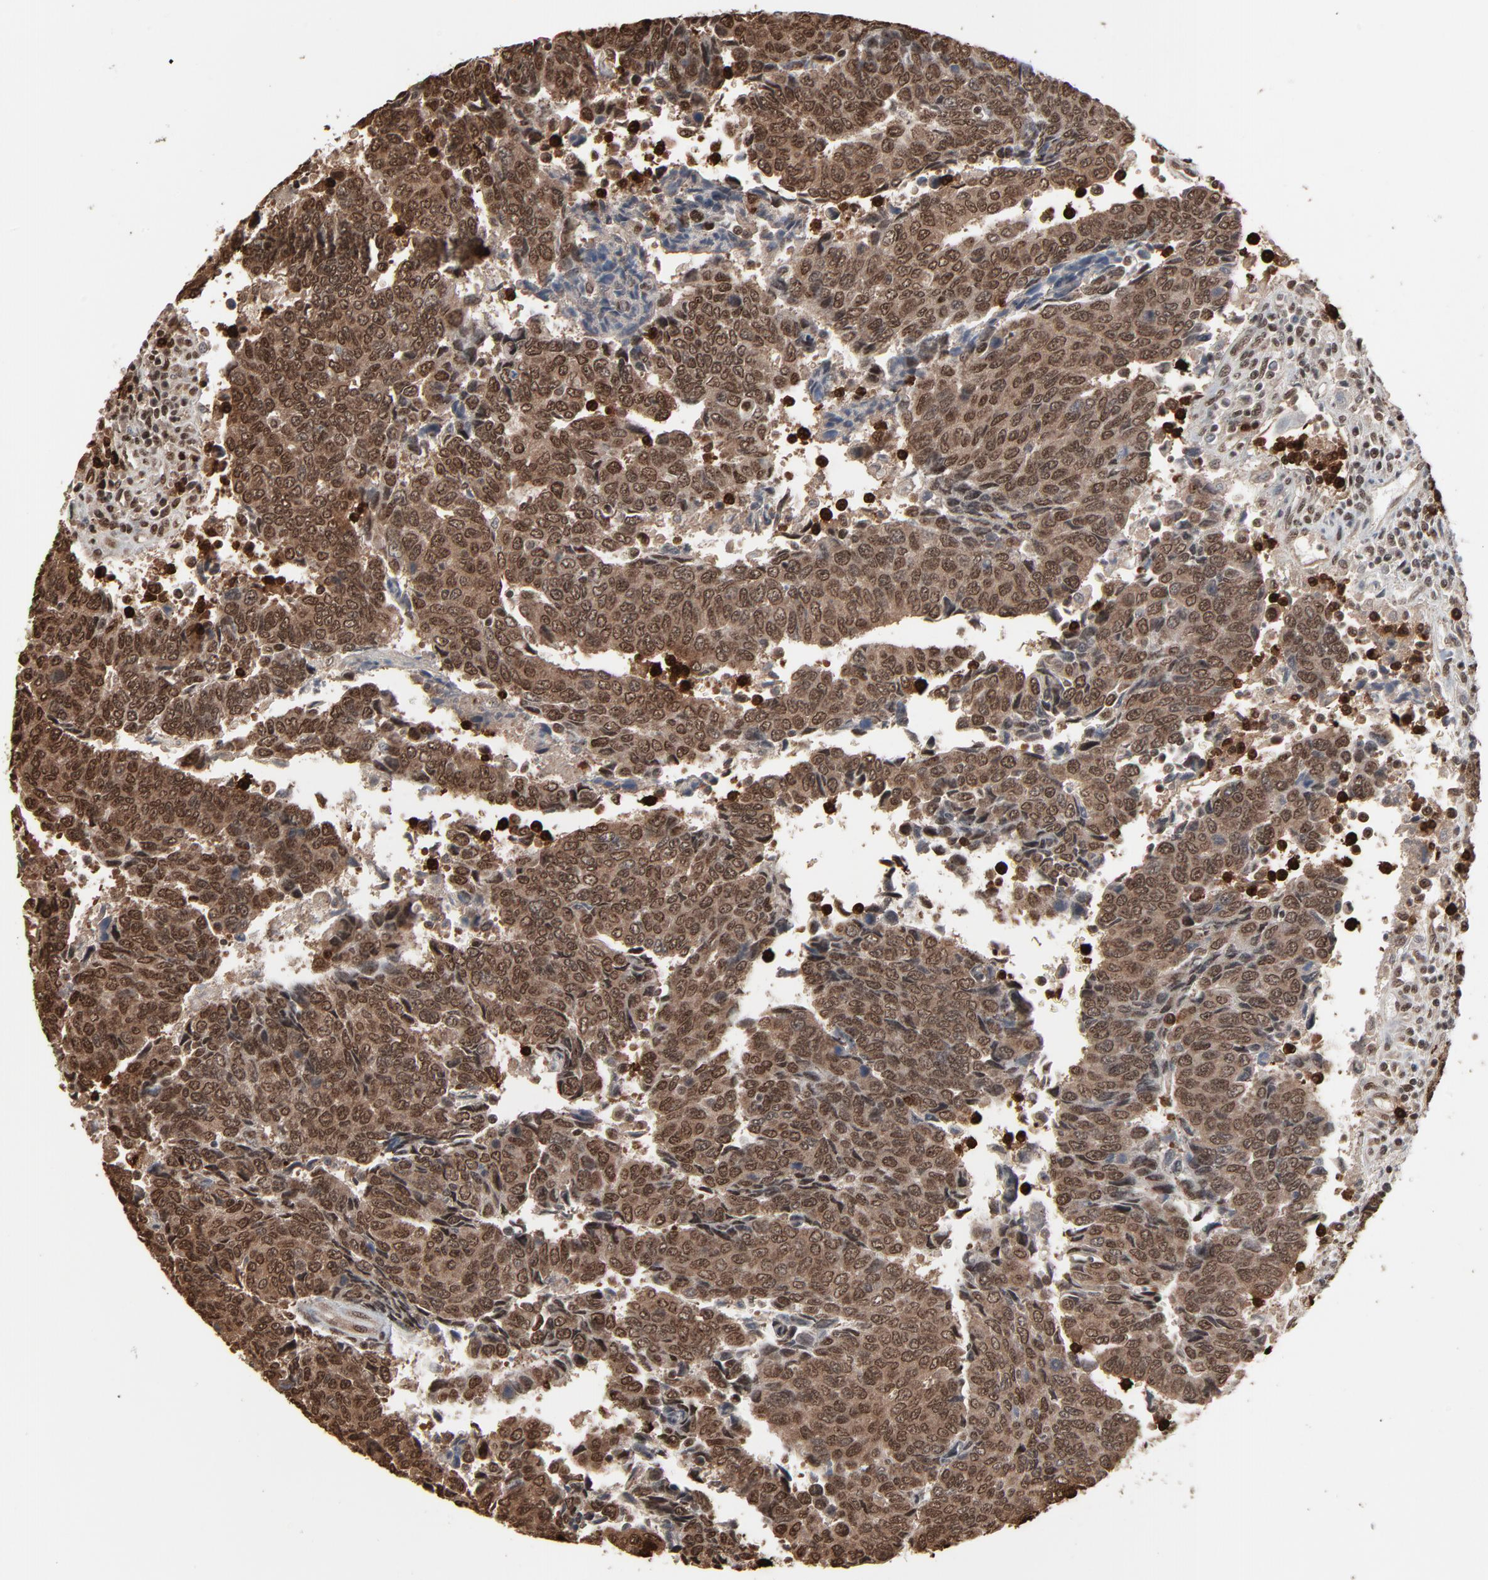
{"staining": {"intensity": "strong", "quantity": ">75%", "location": "cytoplasmic/membranous,nuclear"}, "tissue": "urothelial cancer", "cell_type": "Tumor cells", "image_type": "cancer", "snomed": [{"axis": "morphology", "description": "Urothelial carcinoma, High grade"}, {"axis": "topography", "description": "Urinary bladder"}], "caption": "This photomicrograph shows IHC staining of urothelial cancer, with high strong cytoplasmic/membranous and nuclear positivity in approximately >75% of tumor cells.", "gene": "MEIS2", "patient": {"sex": "male", "age": 86}}